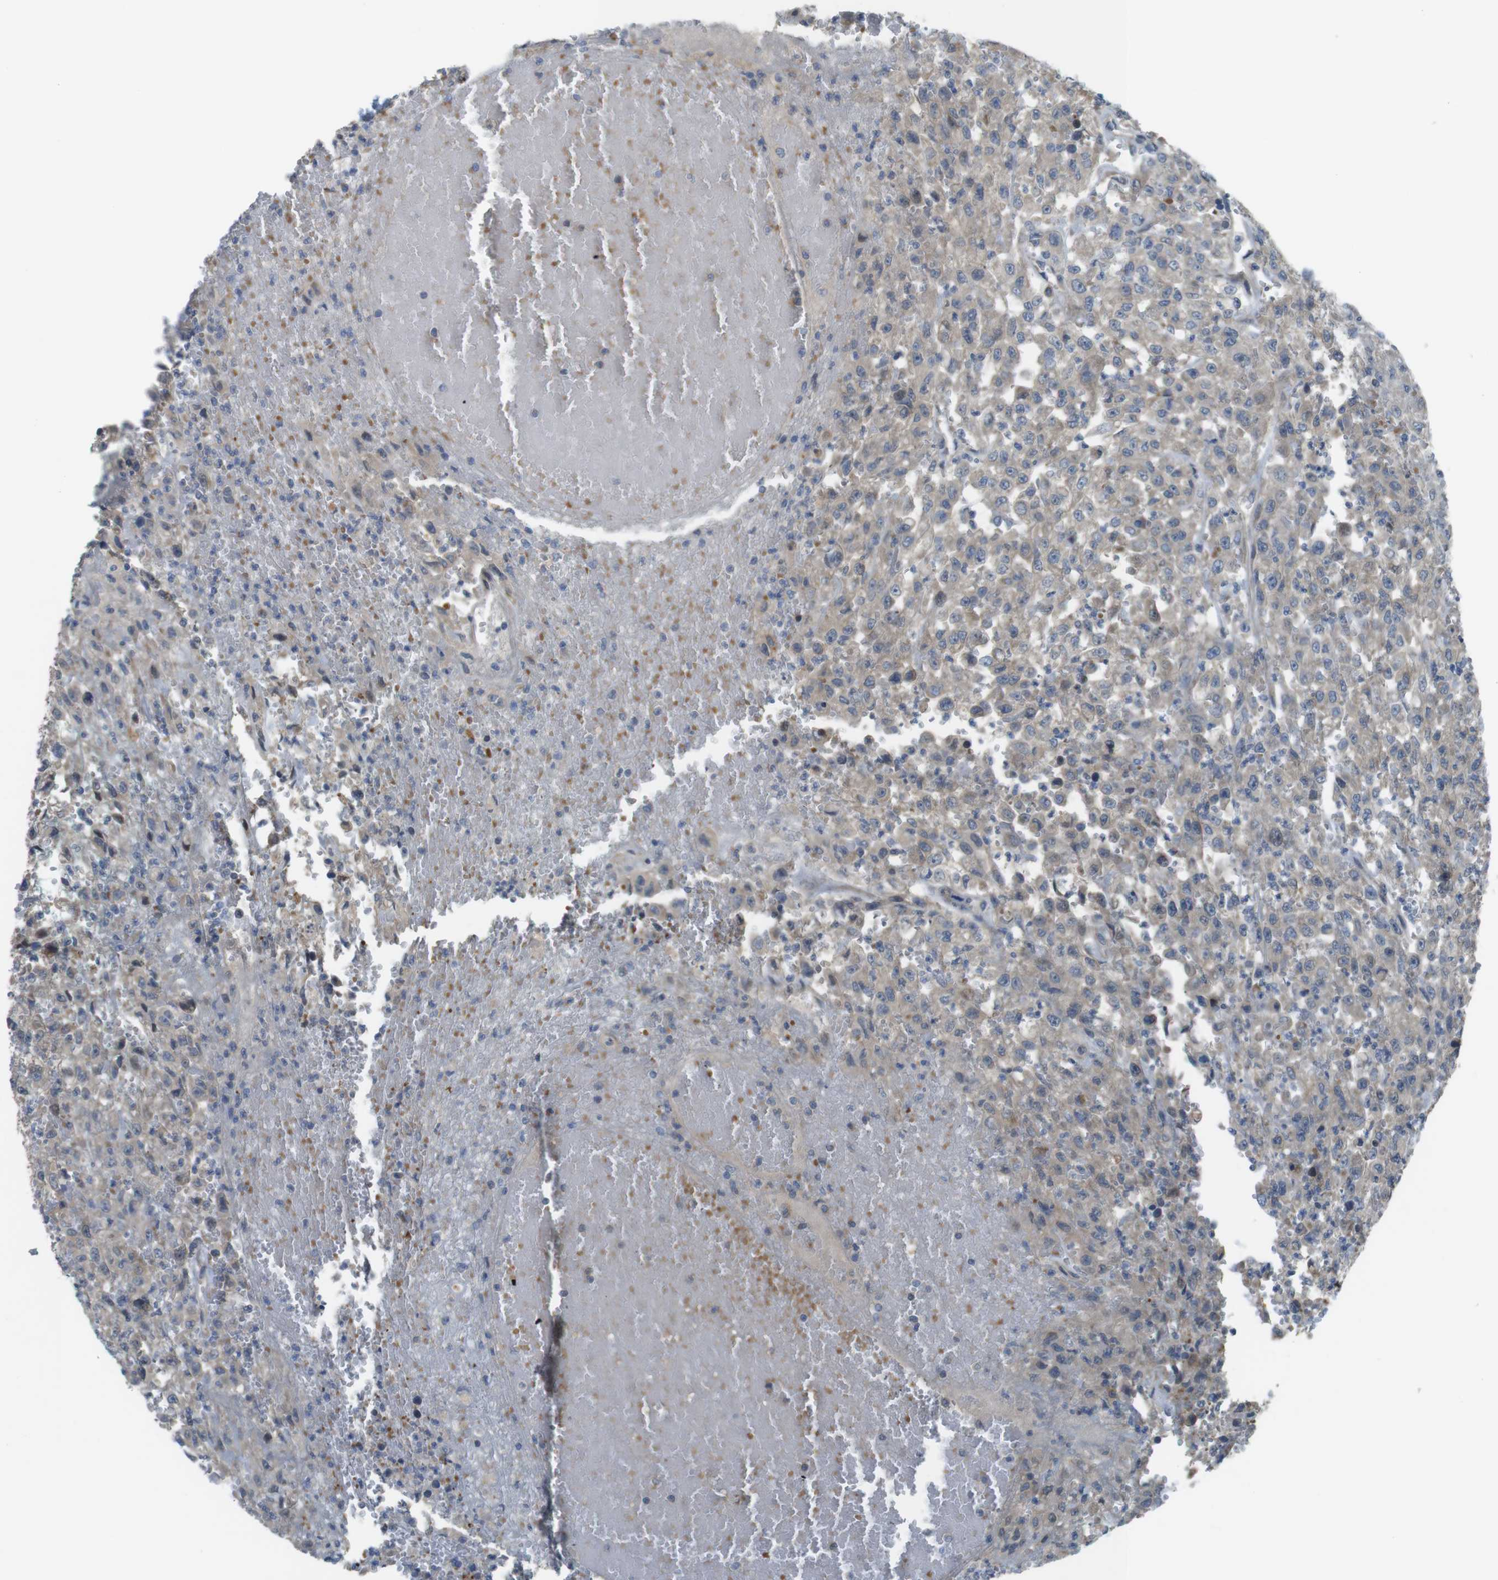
{"staining": {"intensity": "weak", "quantity": "<25%", "location": "cytoplasmic/membranous"}, "tissue": "urothelial cancer", "cell_type": "Tumor cells", "image_type": "cancer", "snomed": [{"axis": "morphology", "description": "Urothelial carcinoma, High grade"}, {"axis": "topography", "description": "Urinary bladder"}], "caption": "Human urothelial cancer stained for a protein using immunohistochemistry displays no staining in tumor cells.", "gene": "ABHD15", "patient": {"sex": "male", "age": 46}}